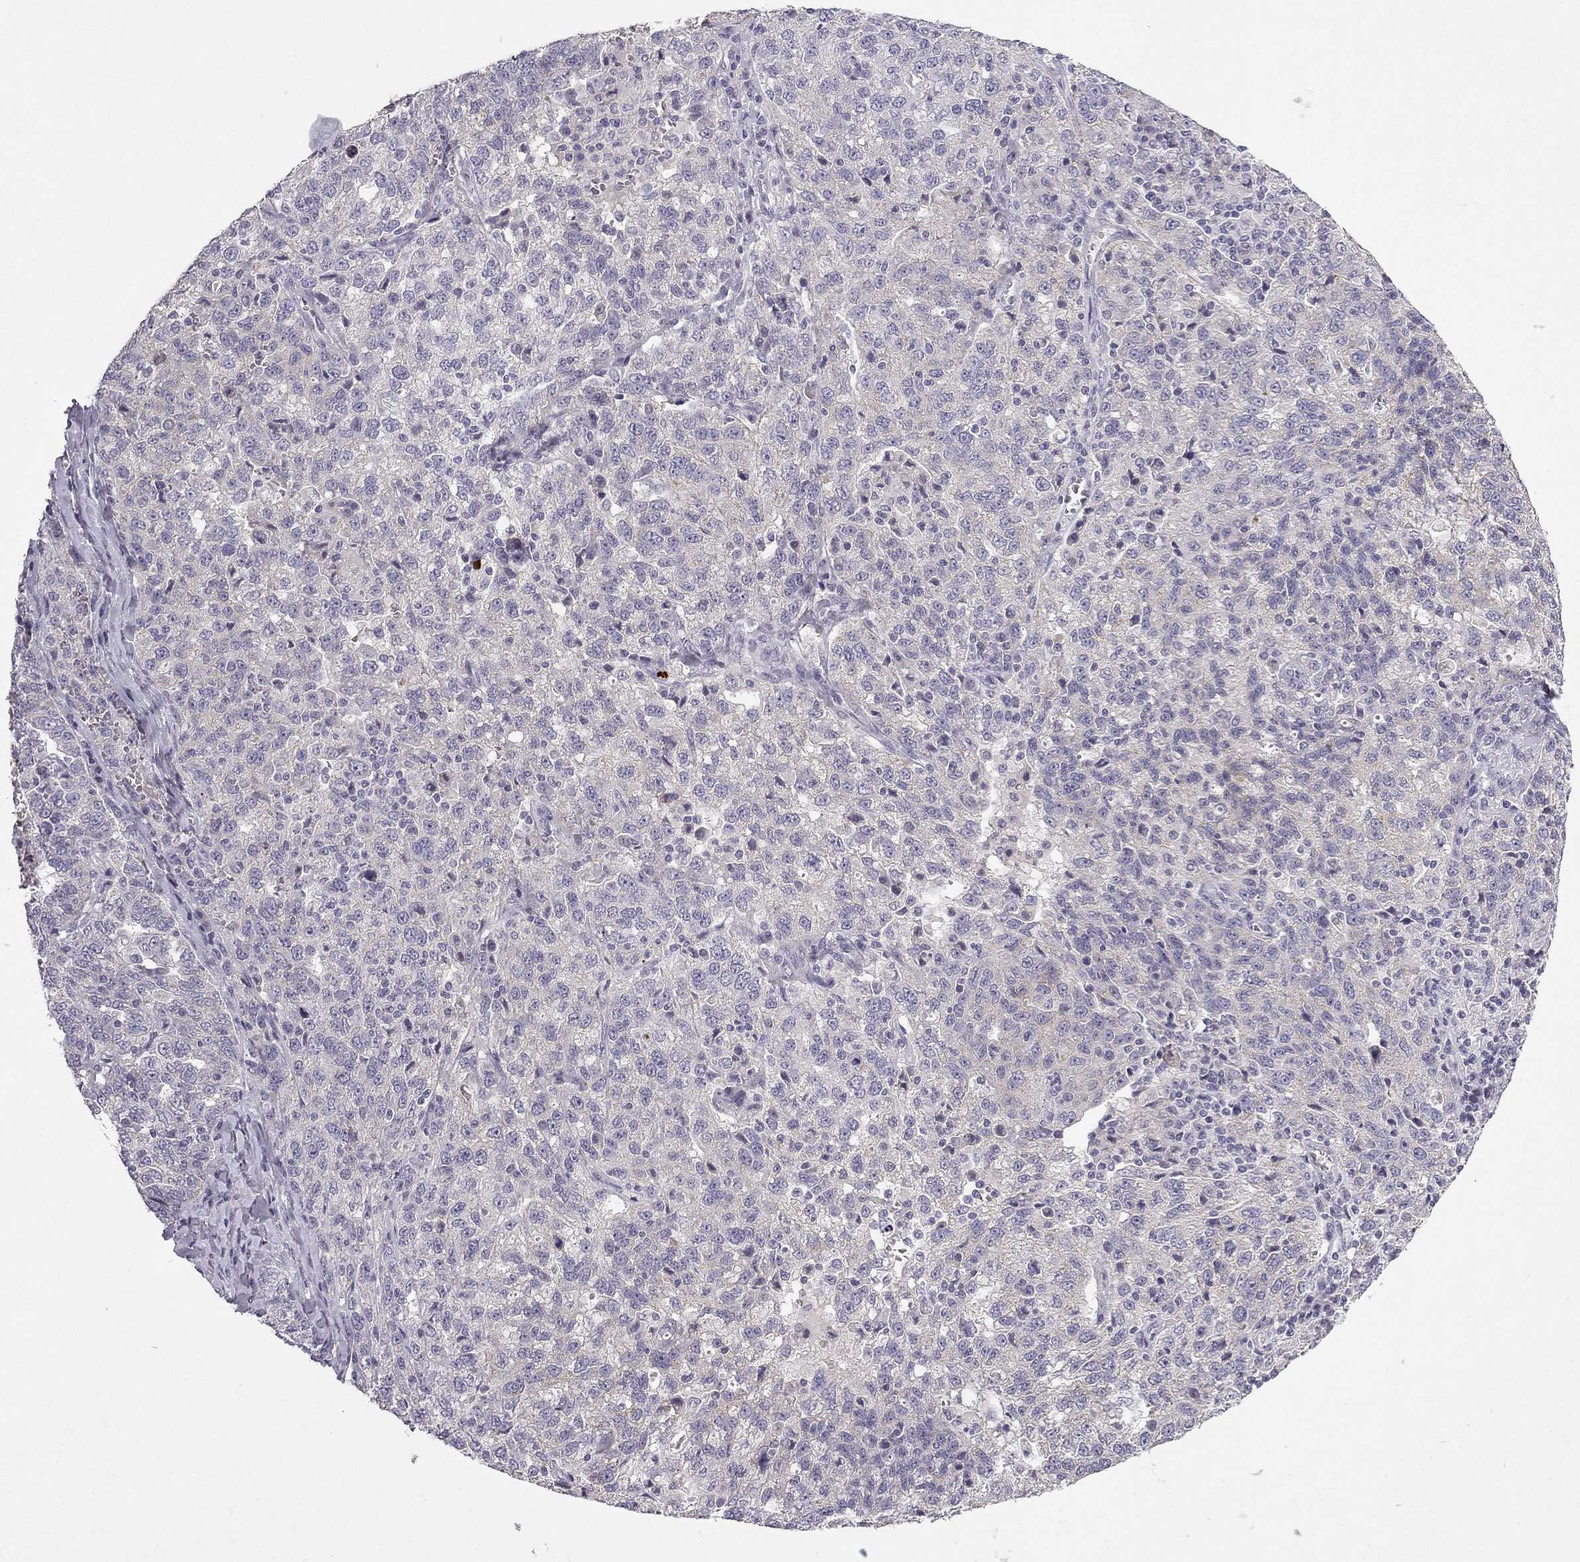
{"staining": {"intensity": "negative", "quantity": "none", "location": "none"}, "tissue": "ovarian cancer", "cell_type": "Tumor cells", "image_type": "cancer", "snomed": [{"axis": "morphology", "description": "Cystadenocarcinoma, serous, NOS"}, {"axis": "topography", "description": "Ovary"}], "caption": "This is an immunohistochemistry (IHC) micrograph of ovarian cancer (serous cystadenocarcinoma). There is no positivity in tumor cells.", "gene": "SLC6A4", "patient": {"sex": "female", "age": 71}}